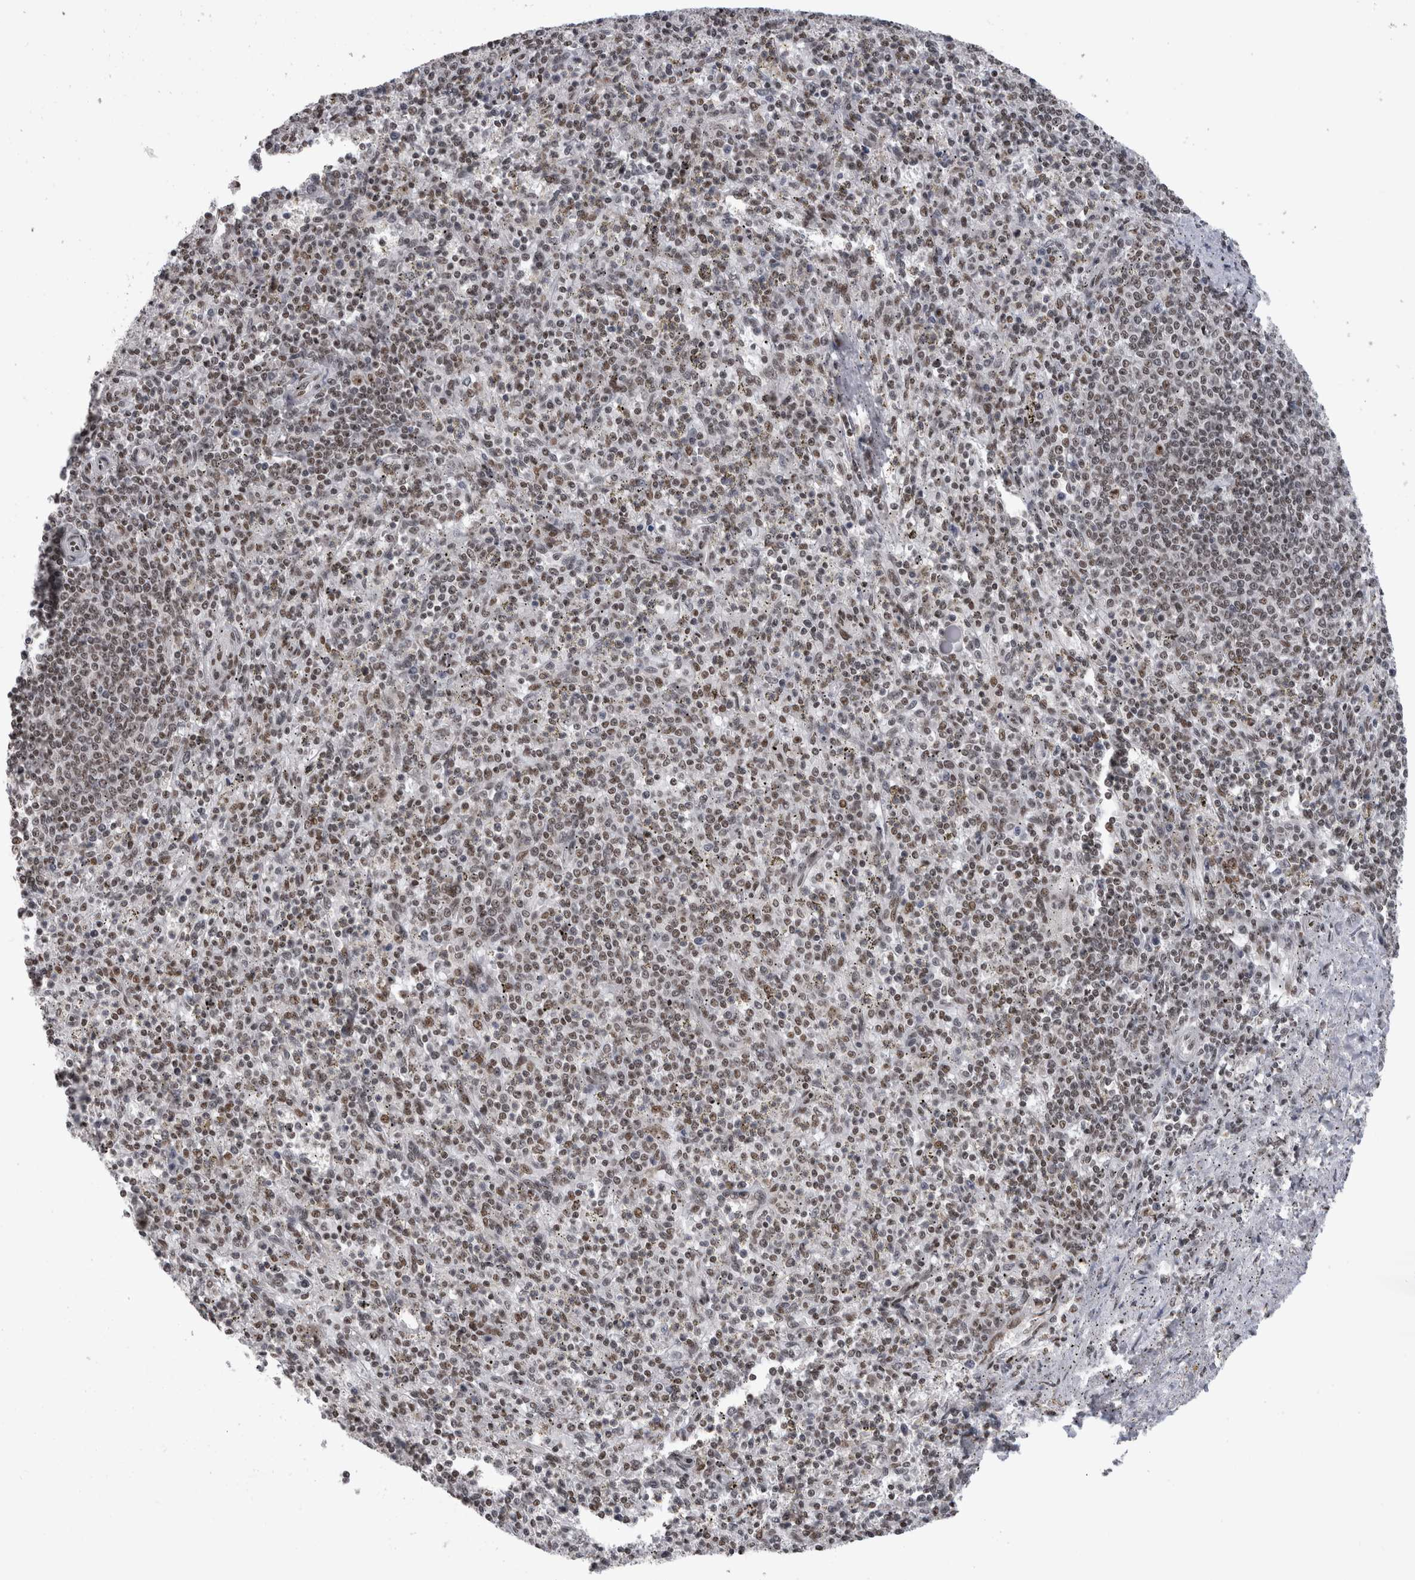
{"staining": {"intensity": "strong", "quantity": "25%-75%", "location": "nuclear"}, "tissue": "spleen", "cell_type": "Cells in red pulp", "image_type": "normal", "snomed": [{"axis": "morphology", "description": "Normal tissue, NOS"}, {"axis": "topography", "description": "Spleen"}], "caption": "Normal spleen exhibits strong nuclear expression in about 25%-75% of cells in red pulp, visualized by immunohistochemistry.", "gene": "ZSCAN2", "patient": {"sex": "male", "age": 72}}